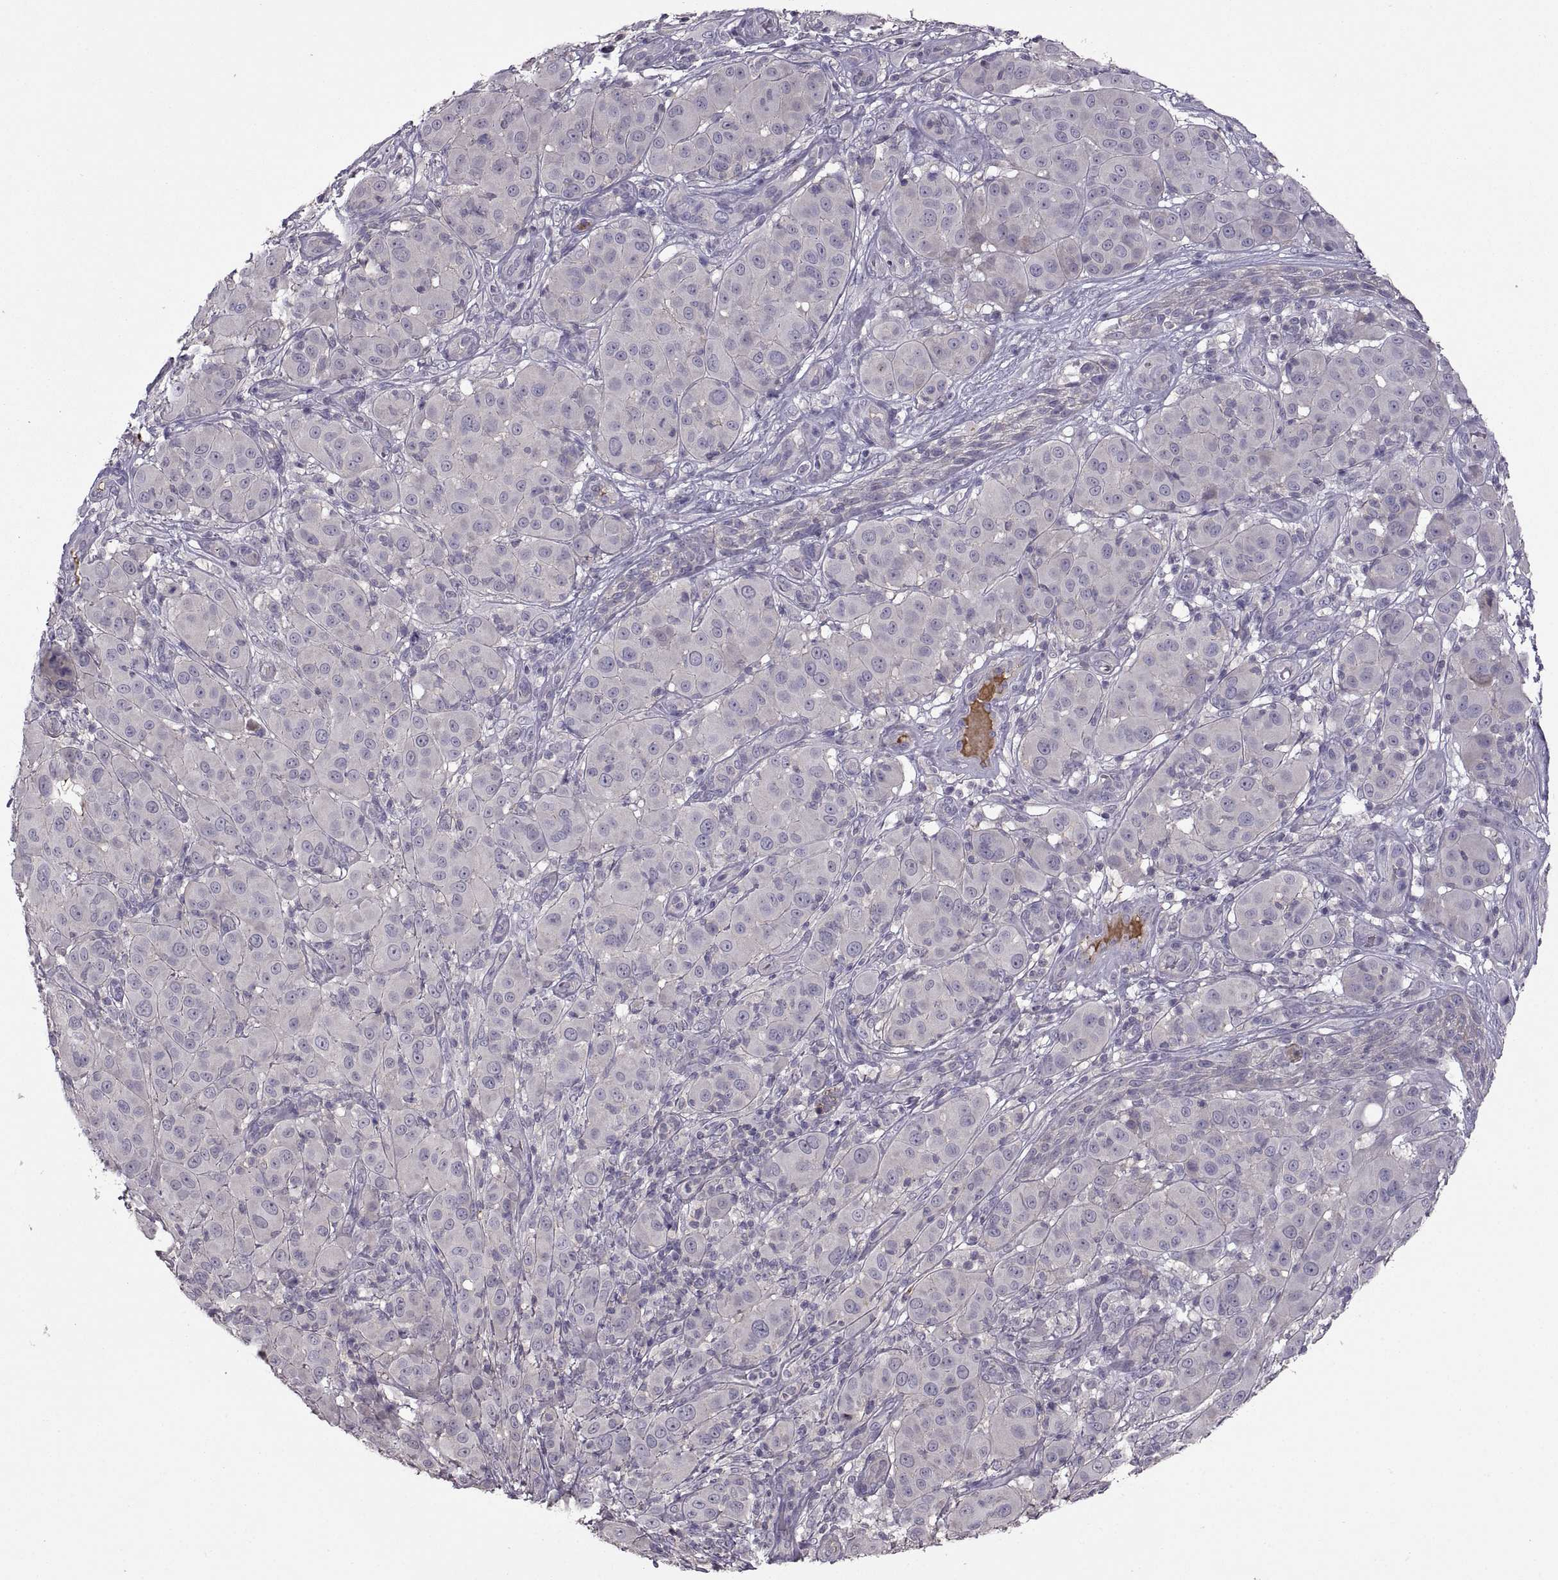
{"staining": {"intensity": "negative", "quantity": "none", "location": "none"}, "tissue": "melanoma", "cell_type": "Tumor cells", "image_type": "cancer", "snomed": [{"axis": "morphology", "description": "Malignant melanoma, NOS"}, {"axis": "topography", "description": "Skin"}], "caption": "Tumor cells show no significant protein positivity in malignant melanoma.", "gene": "NMNAT2", "patient": {"sex": "female", "age": 87}}